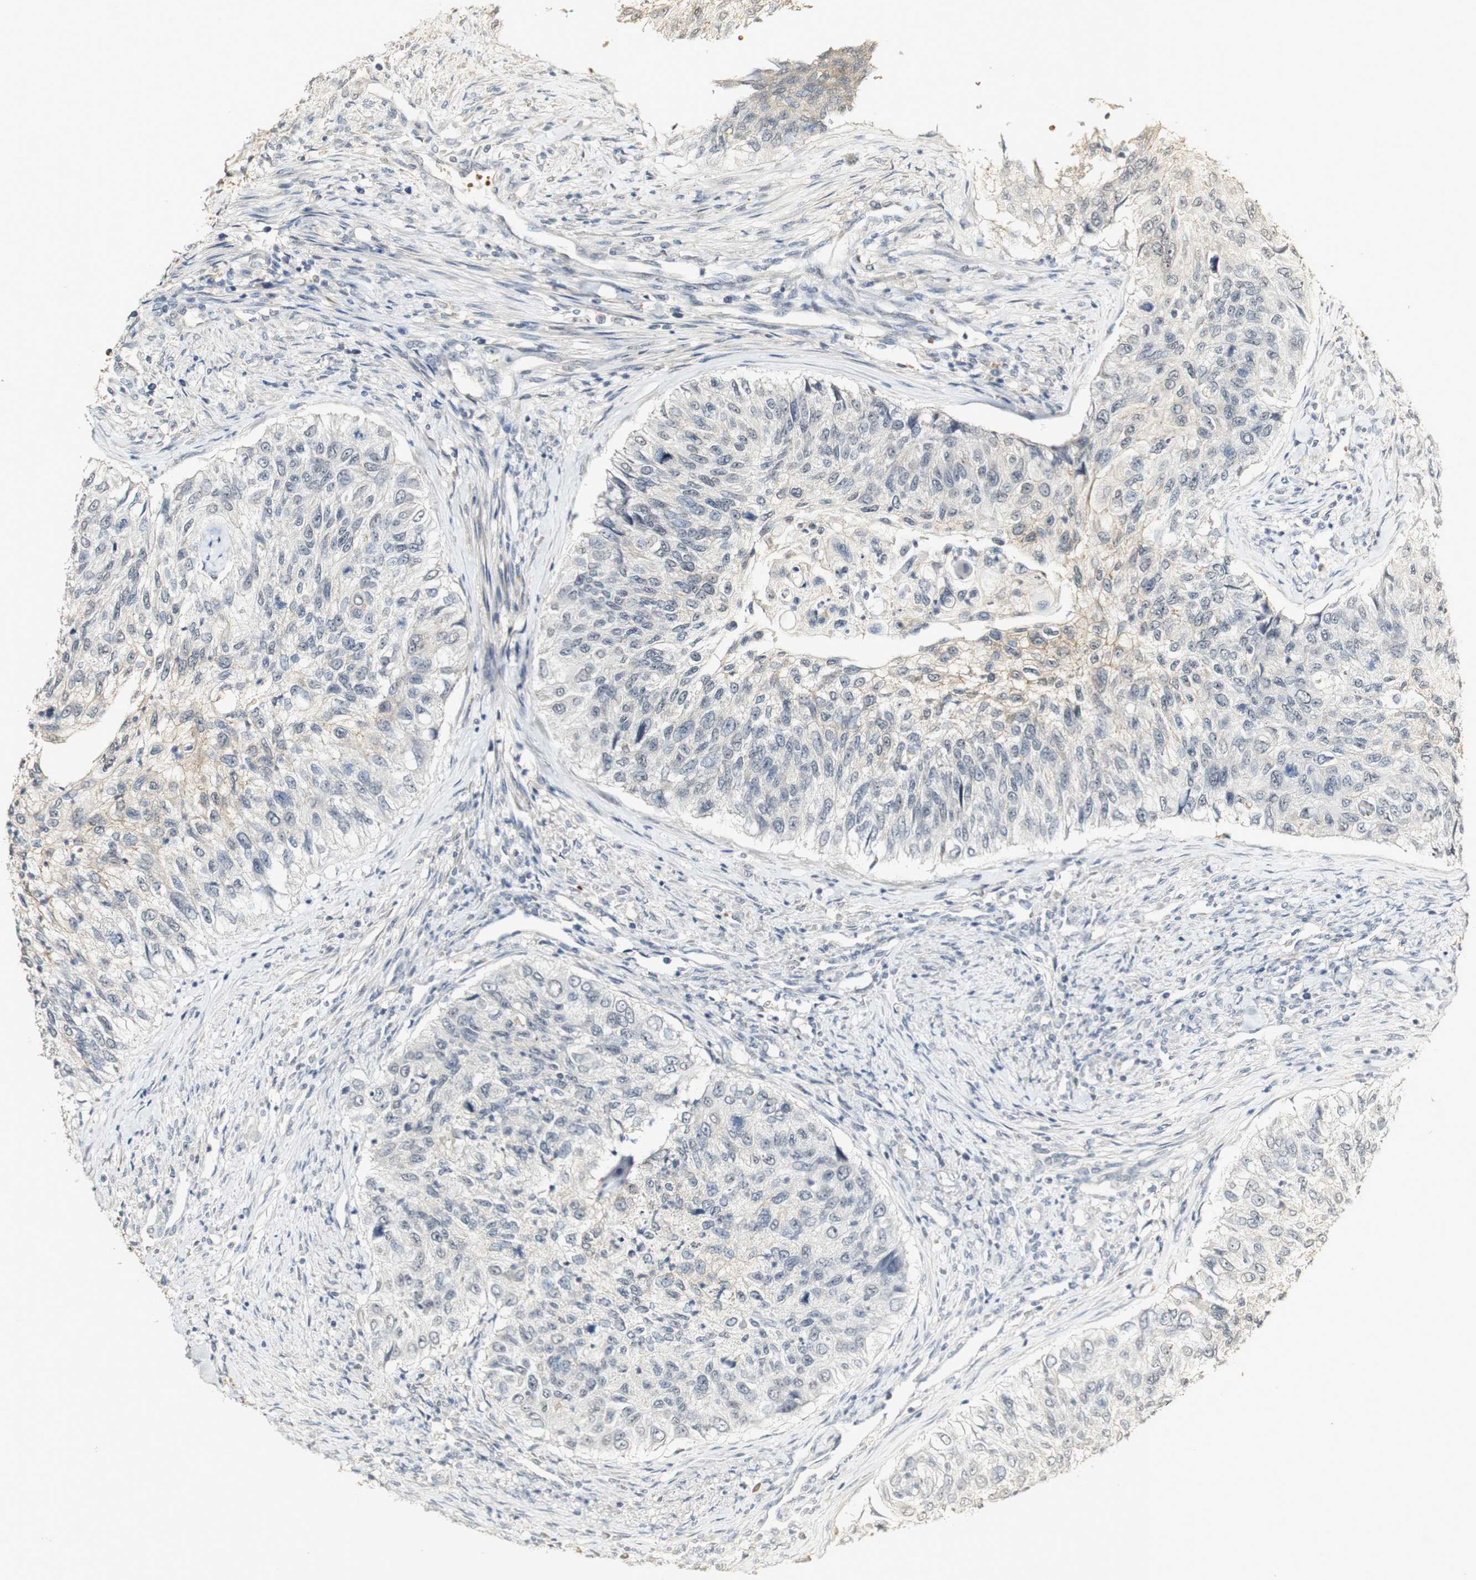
{"staining": {"intensity": "weak", "quantity": "<25%", "location": "cytoplasmic/membranous"}, "tissue": "urothelial cancer", "cell_type": "Tumor cells", "image_type": "cancer", "snomed": [{"axis": "morphology", "description": "Urothelial carcinoma, High grade"}, {"axis": "topography", "description": "Urinary bladder"}], "caption": "Immunohistochemistry of urothelial cancer displays no staining in tumor cells.", "gene": "SYT7", "patient": {"sex": "female", "age": 60}}